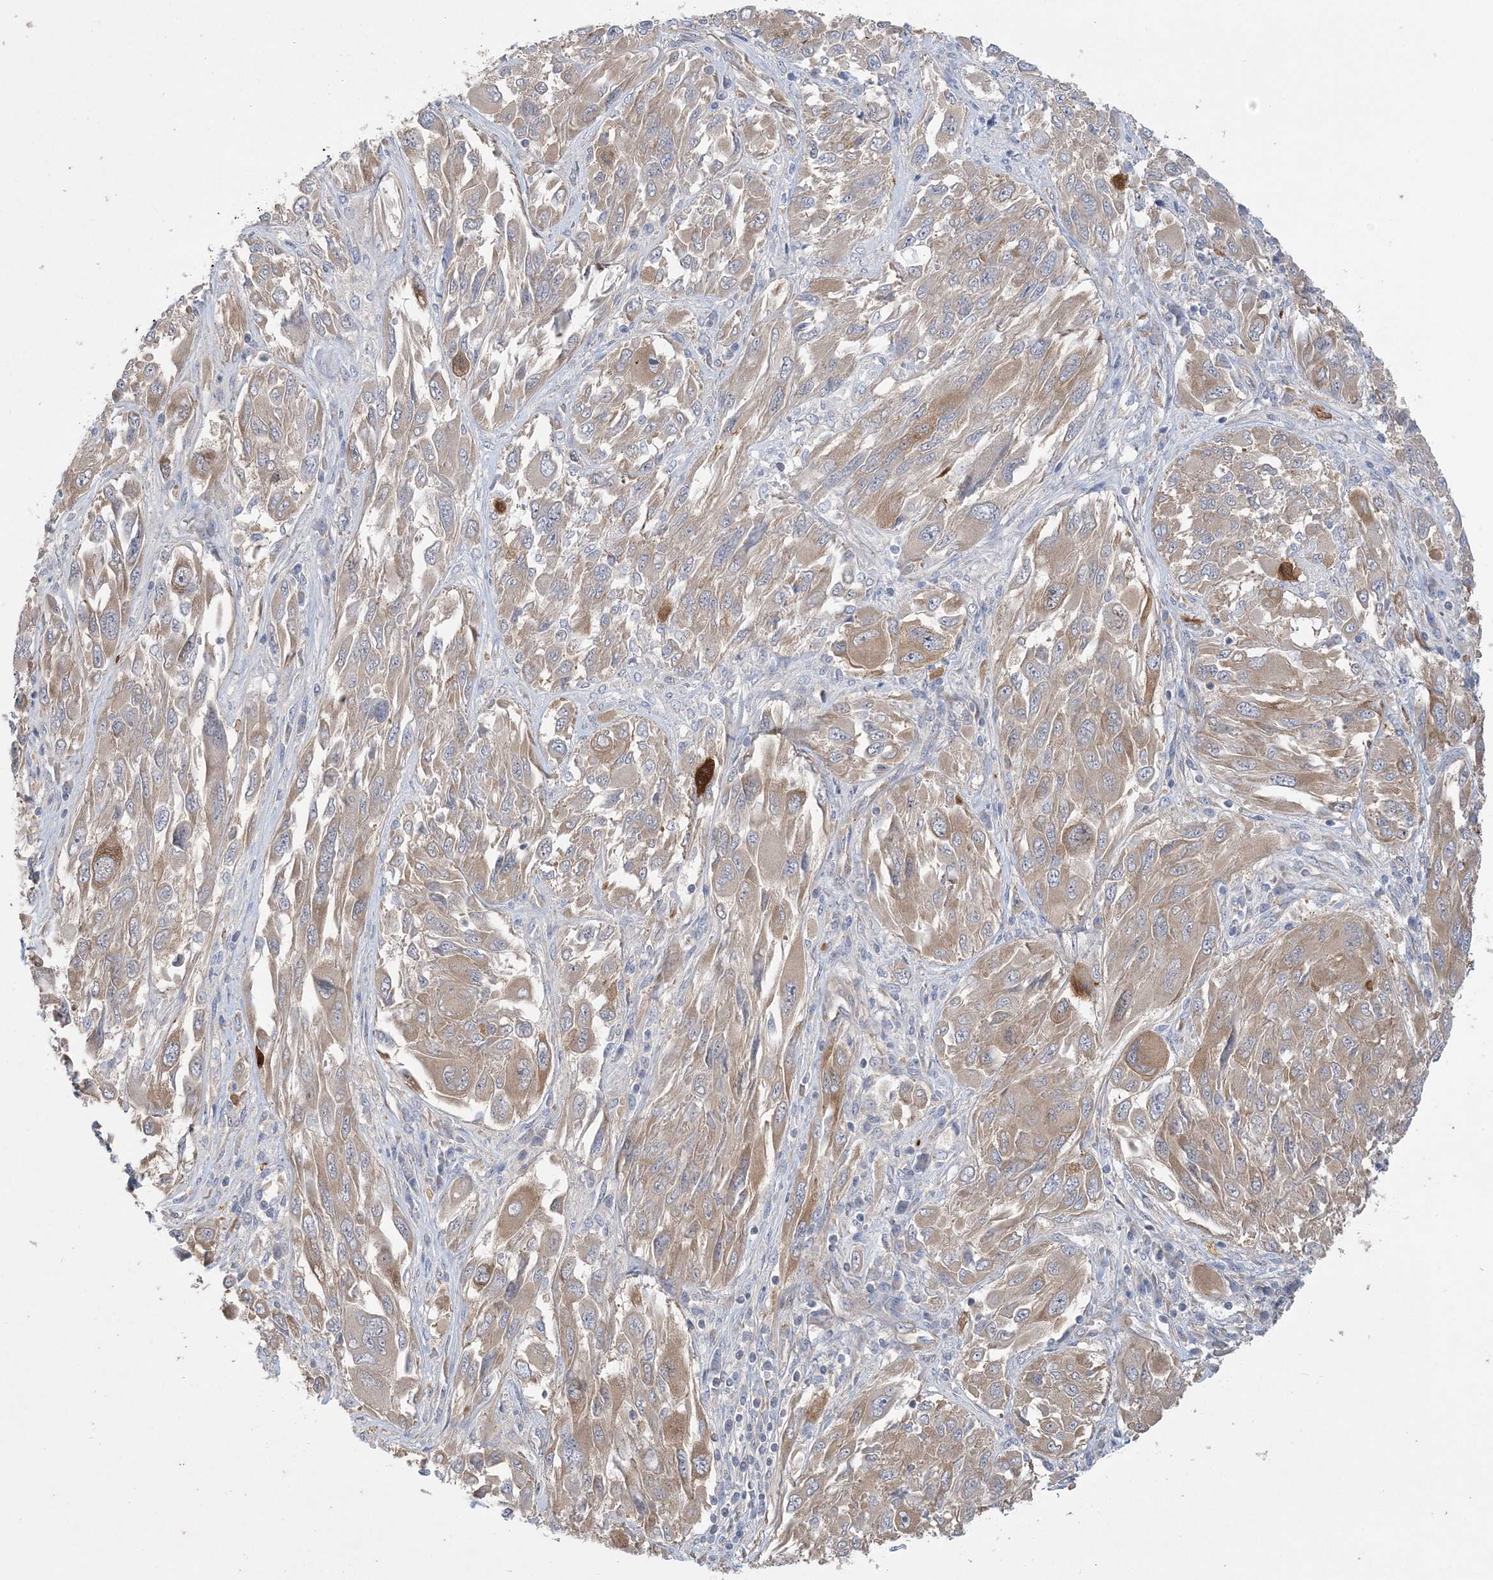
{"staining": {"intensity": "weak", "quantity": ">75%", "location": "cytoplasmic/membranous"}, "tissue": "melanoma", "cell_type": "Tumor cells", "image_type": "cancer", "snomed": [{"axis": "morphology", "description": "Malignant melanoma, NOS"}, {"axis": "topography", "description": "Skin"}], "caption": "DAB immunohistochemical staining of human malignant melanoma exhibits weak cytoplasmic/membranous protein positivity in approximately >75% of tumor cells. The staining was performed using DAB (3,3'-diaminobenzidine) to visualize the protein expression in brown, while the nuclei were stained in blue with hematoxylin (Magnification: 20x).", "gene": "MAP4K5", "patient": {"sex": "female", "age": 91}}